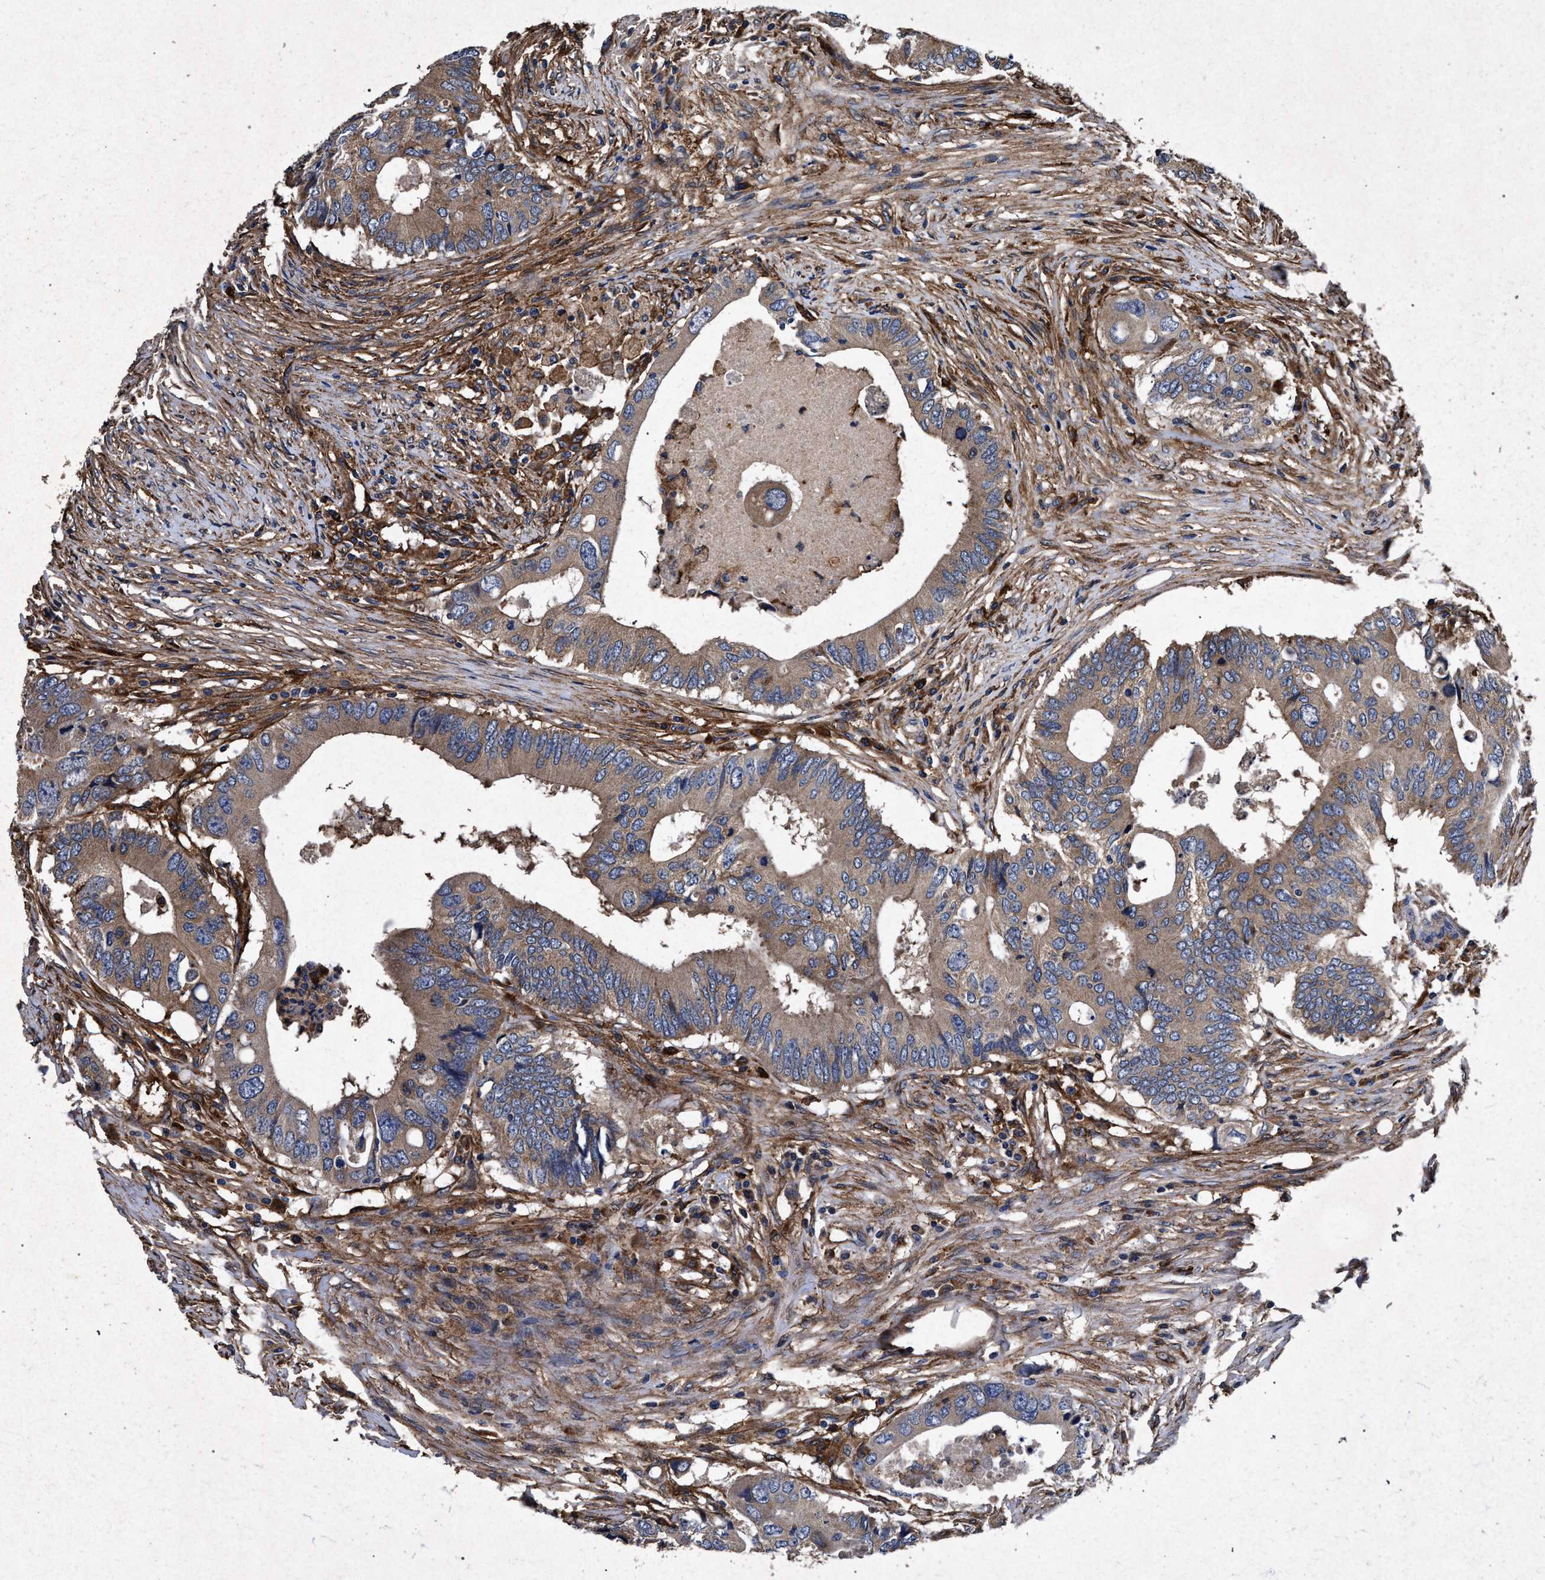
{"staining": {"intensity": "weak", "quantity": ">75%", "location": "cytoplasmic/membranous"}, "tissue": "colorectal cancer", "cell_type": "Tumor cells", "image_type": "cancer", "snomed": [{"axis": "morphology", "description": "Adenocarcinoma, NOS"}, {"axis": "topography", "description": "Colon"}], "caption": "IHC micrograph of human adenocarcinoma (colorectal) stained for a protein (brown), which exhibits low levels of weak cytoplasmic/membranous positivity in about >75% of tumor cells.", "gene": "MARCKS", "patient": {"sex": "male", "age": 71}}